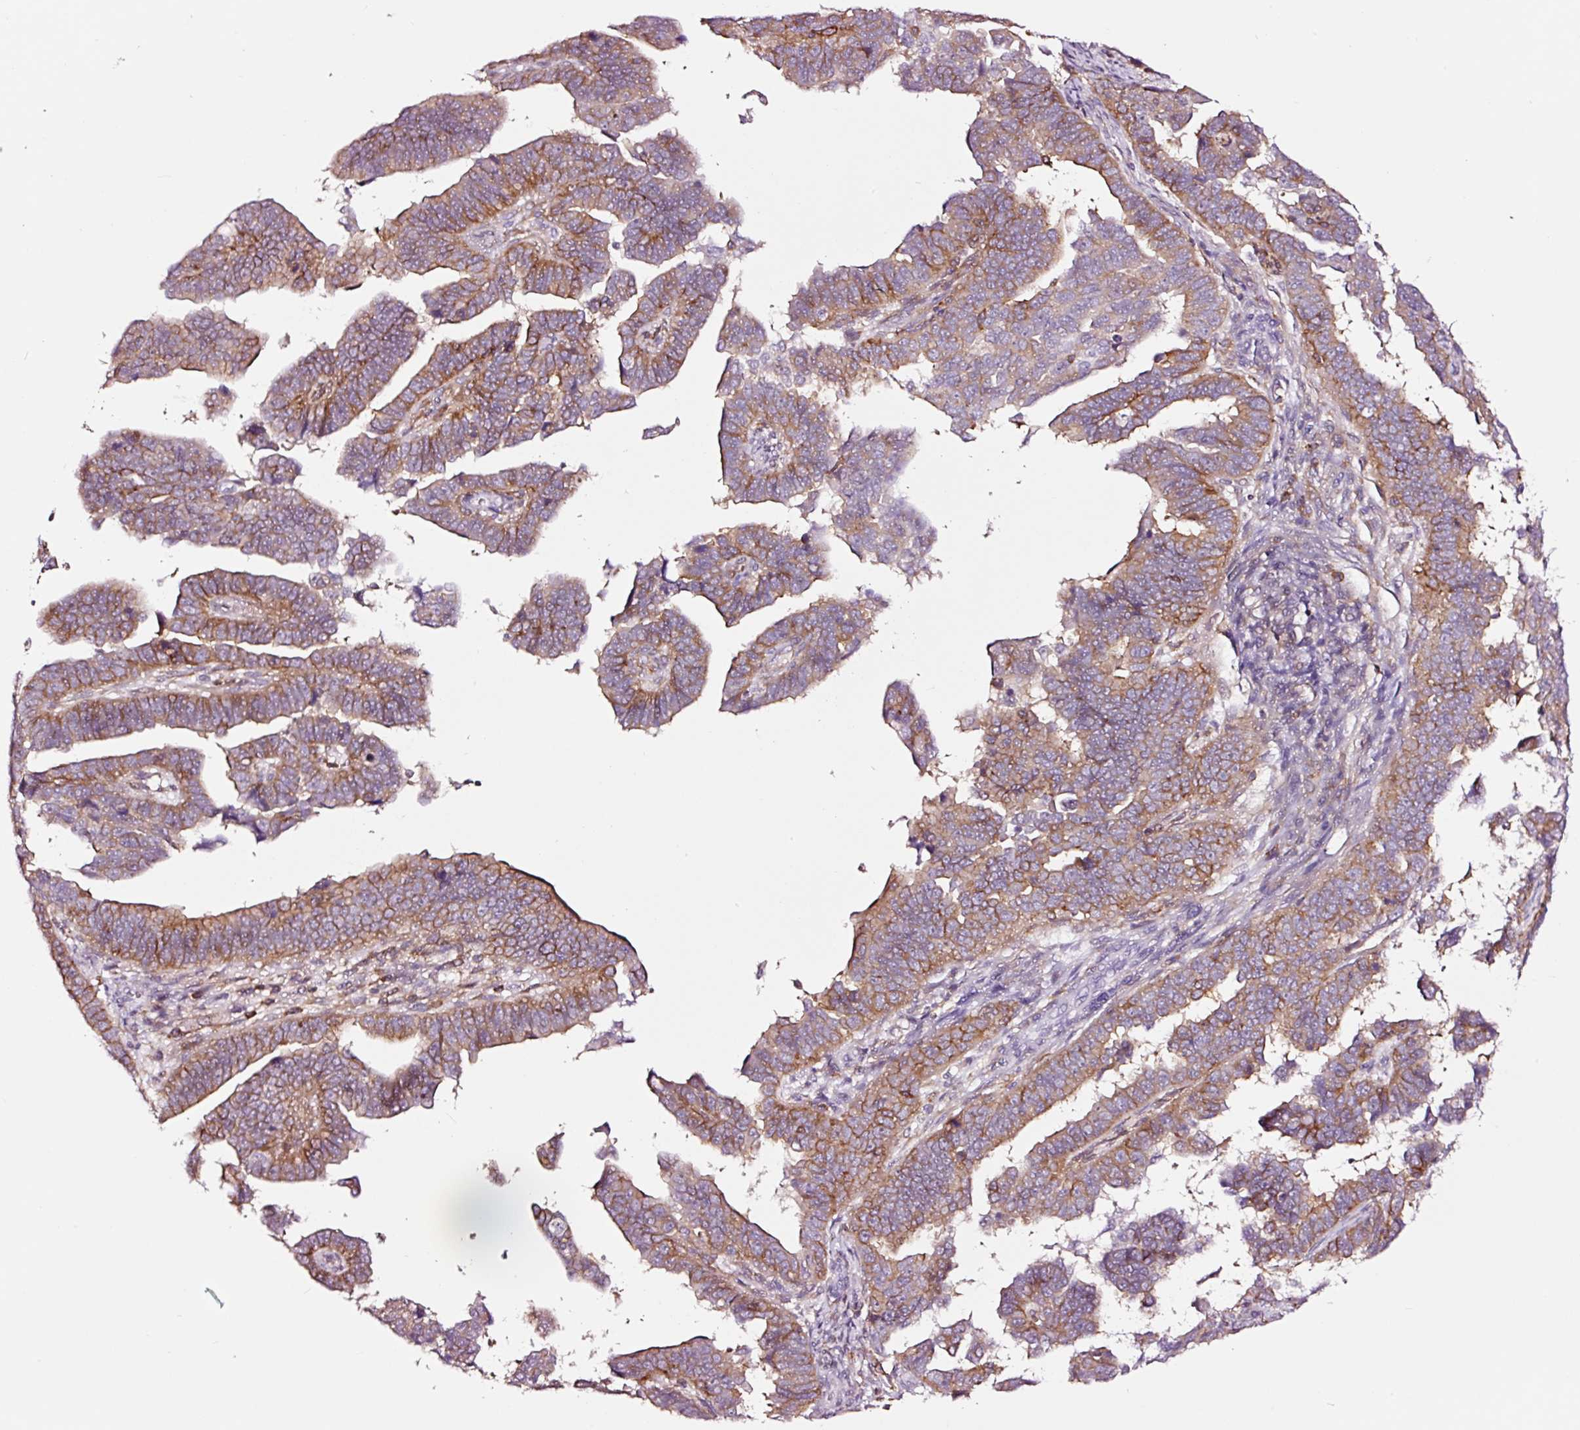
{"staining": {"intensity": "moderate", "quantity": ">75%", "location": "cytoplasmic/membranous"}, "tissue": "endometrial cancer", "cell_type": "Tumor cells", "image_type": "cancer", "snomed": [{"axis": "morphology", "description": "Adenocarcinoma, NOS"}, {"axis": "topography", "description": "Endometrium"}], "caption": "Approximately >75% of tumor cells in adenocarcinoma (endometrial) reveal moderate cytoplasmic/membranous protein staining as visualized by brown immunohistochemical staining.", "gene": "ADD3", "patient": {"sex": "female", "age": 75}}